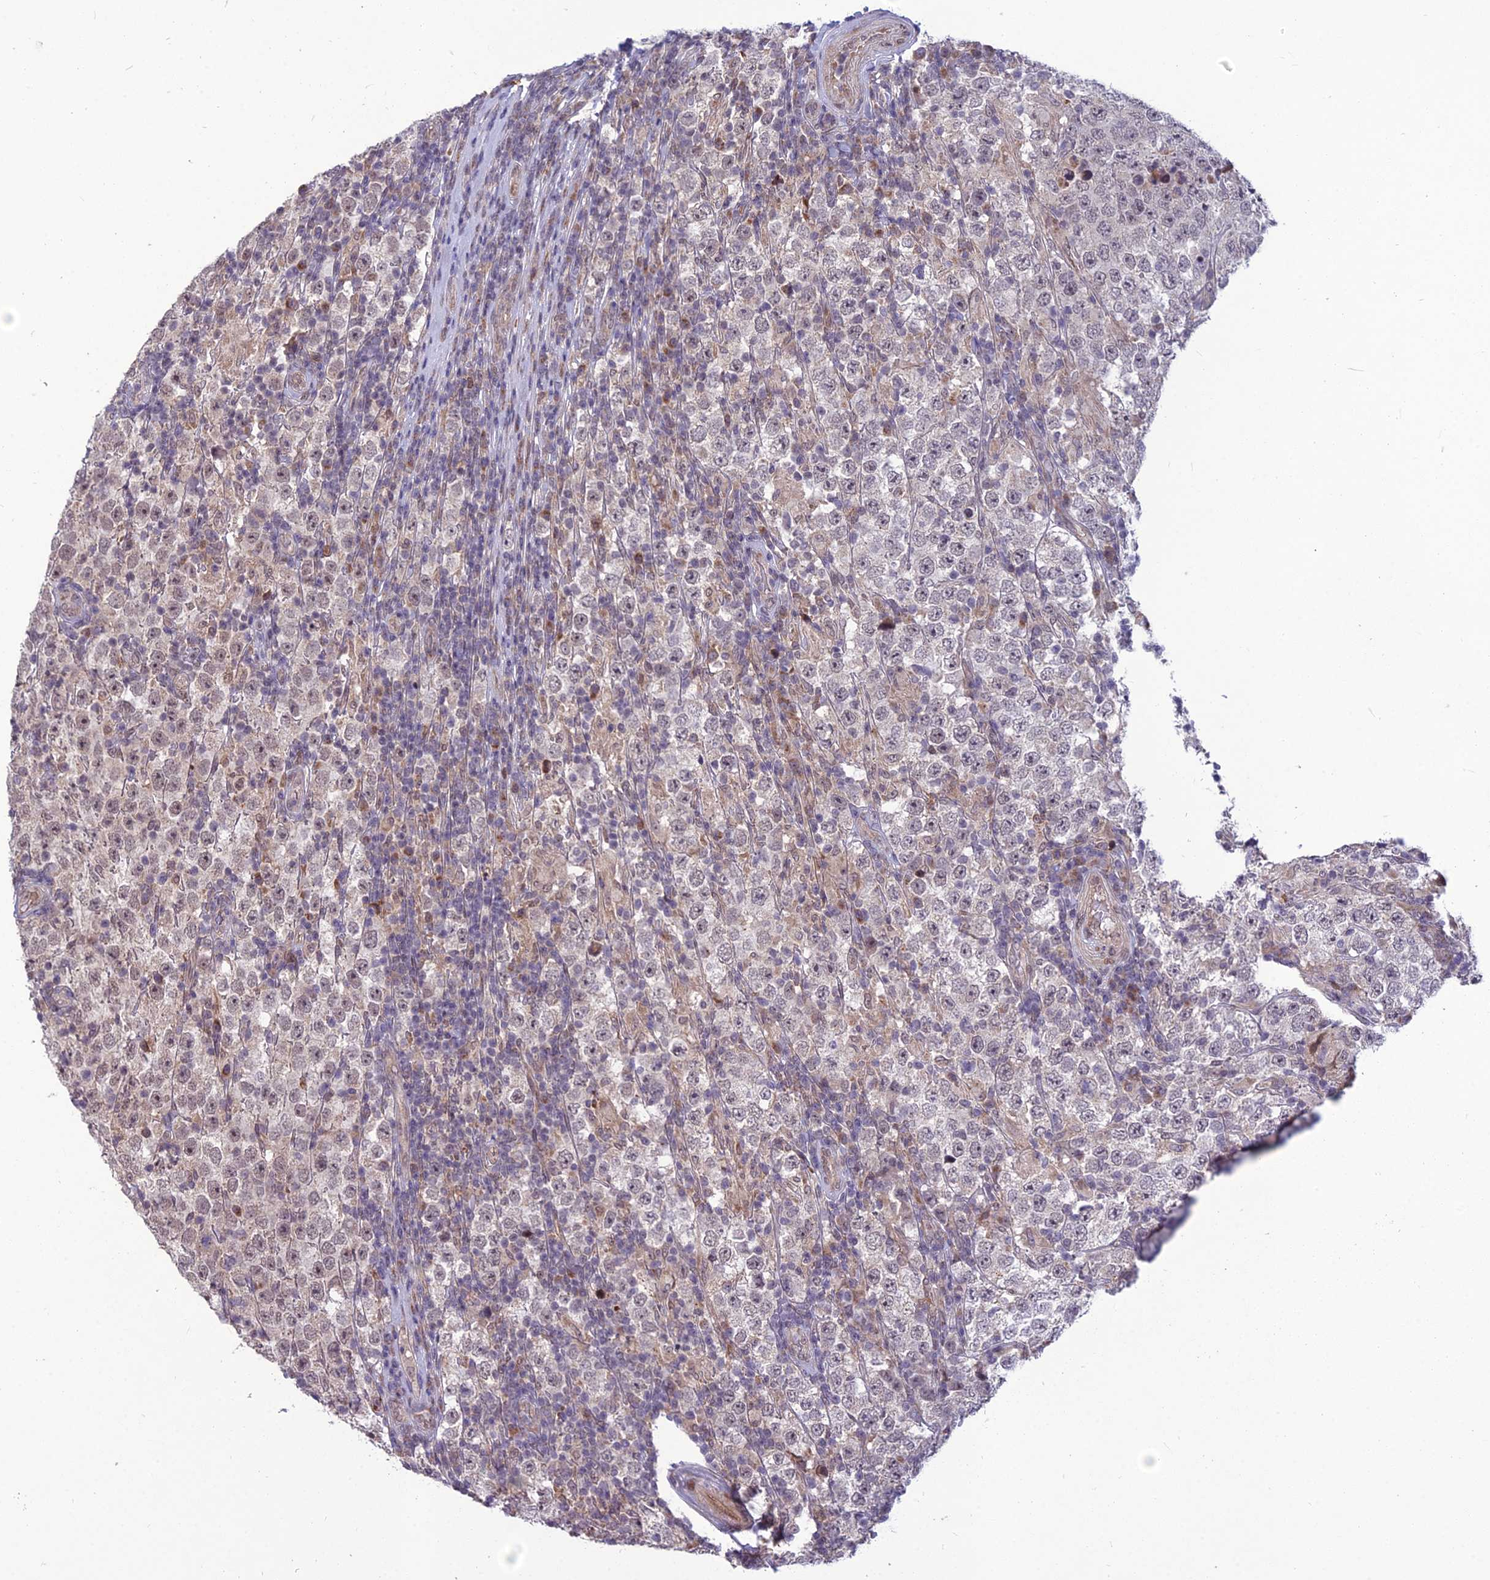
{"staining": {"intensity": "weak", "quantity": "<25%", "location": "nuclear"}, "tissue": "testis cancer", "cell_type": "Tumor cells", "image_type": "cancer", "snomed": [{"axis": "morphology", "description": "Normal tissue, NOS"}, {"axis": "morphology", "description": "Urothelial carcinoma, High grade"}, {"axis": "morphology", "description": "Seminoma, NOS"}, {"axis": "morphology", "description": "Carcinoma, Embryonal, NOS"}, {"axis": "topography", "description": "Urinary bladder"}, {"axis": "topography", "description": "Testis"}], "caption": "DAB (3,3'-diaminobenzidine) immunohistochemical staining of human high-grade urothelial carcinoma (testis) exhibits no significant expression in tumor cells.", "gene": "FBRS", "patient": {"sex": "male", "age": 41}}